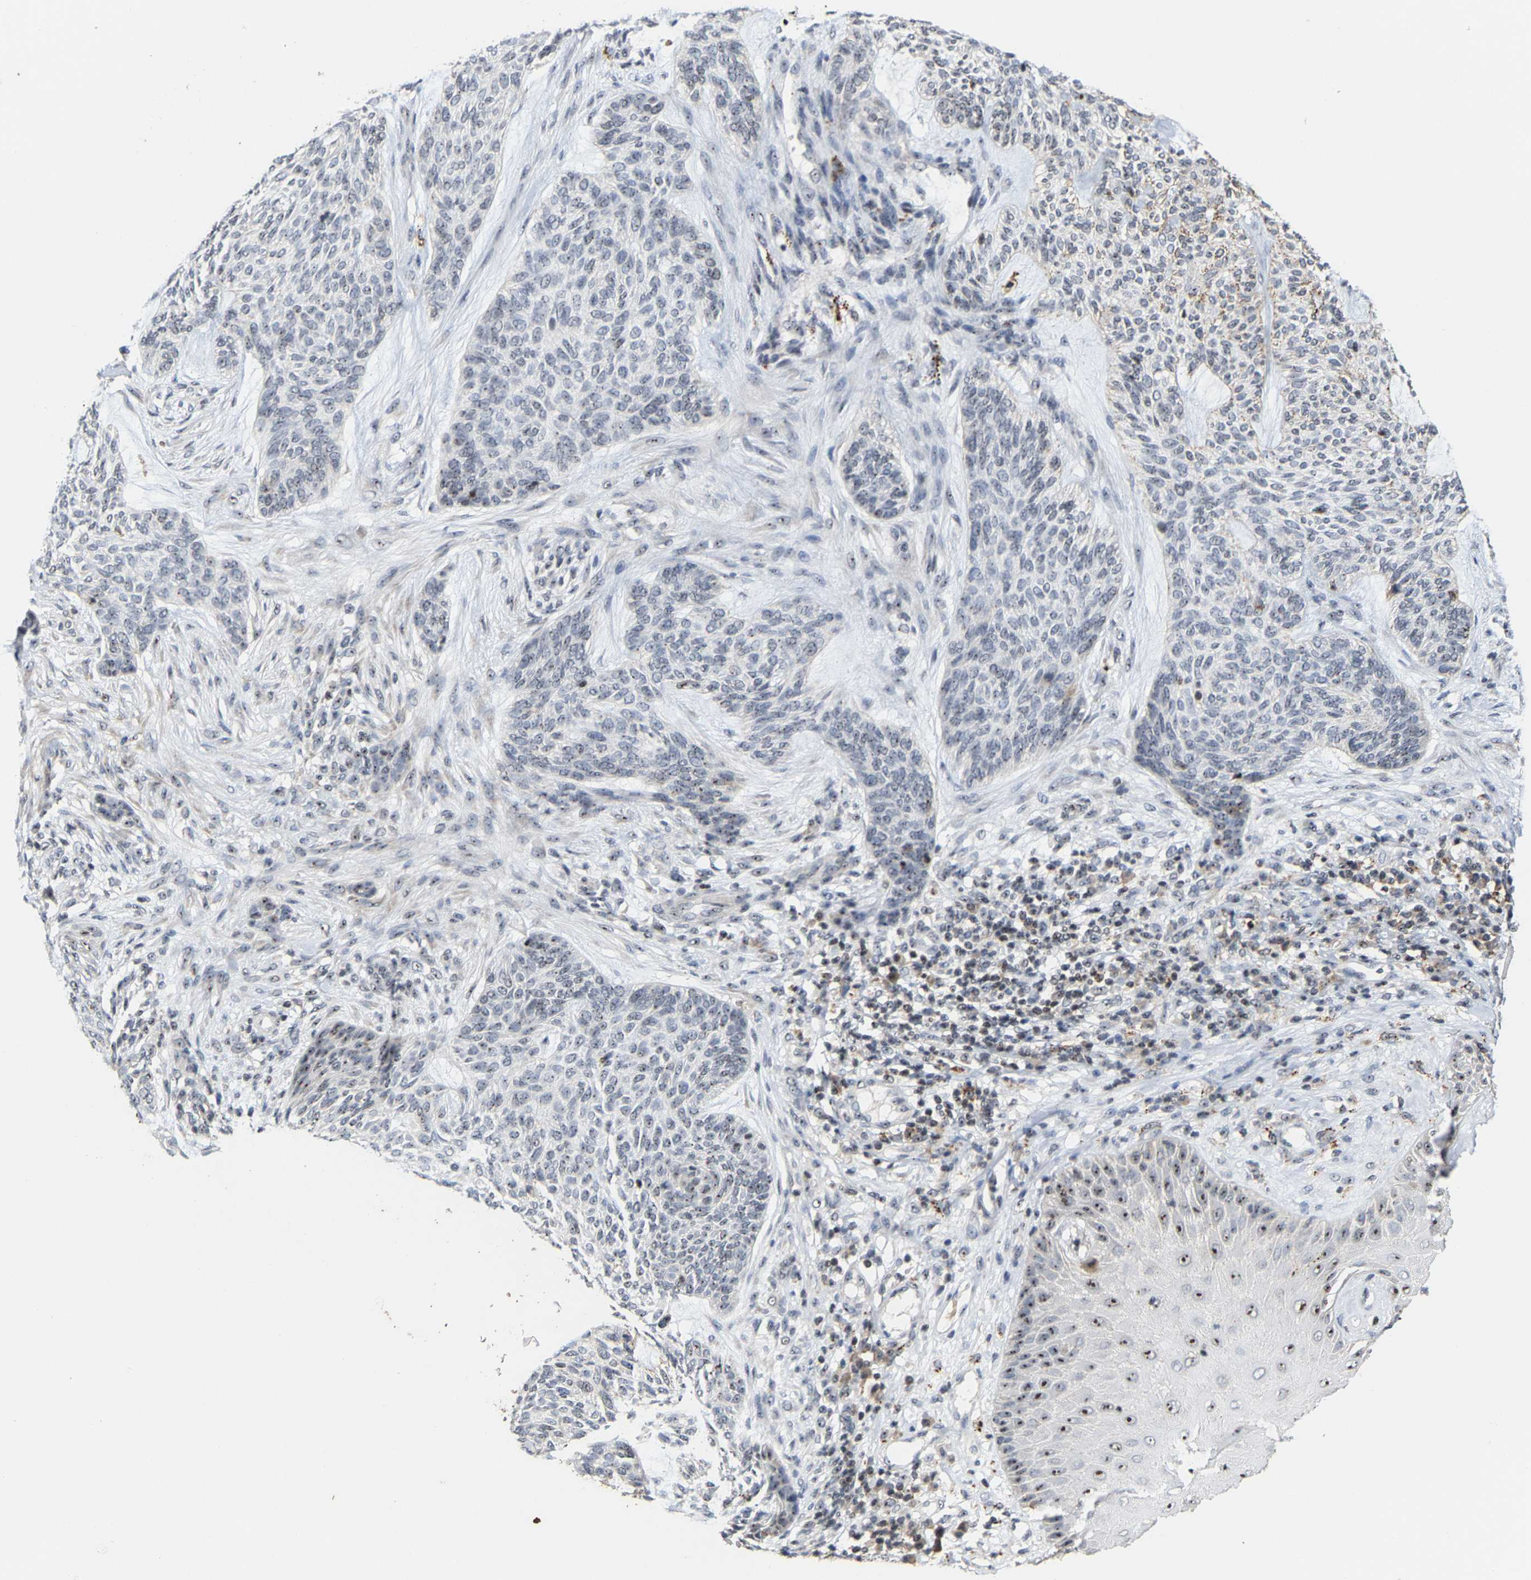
{"staining": {"intensity": "weak", "quantity": "<25%", "location": "nuclear"}, "tissue": "skin cancer", "cell_type": "Tumor cells", "image_type": "cancer", "snomed": [{"axis": "morphology", "description": "Basal cell carcinoma"}, {"axis": "topography", "description": "Skin"}], "caption": "Micrograph shows no significant protein positivity in tumor cells of basal cell carcinoma (skin).", "gene": "NOP58", "patient": {"sex": "male", "age": 55}}